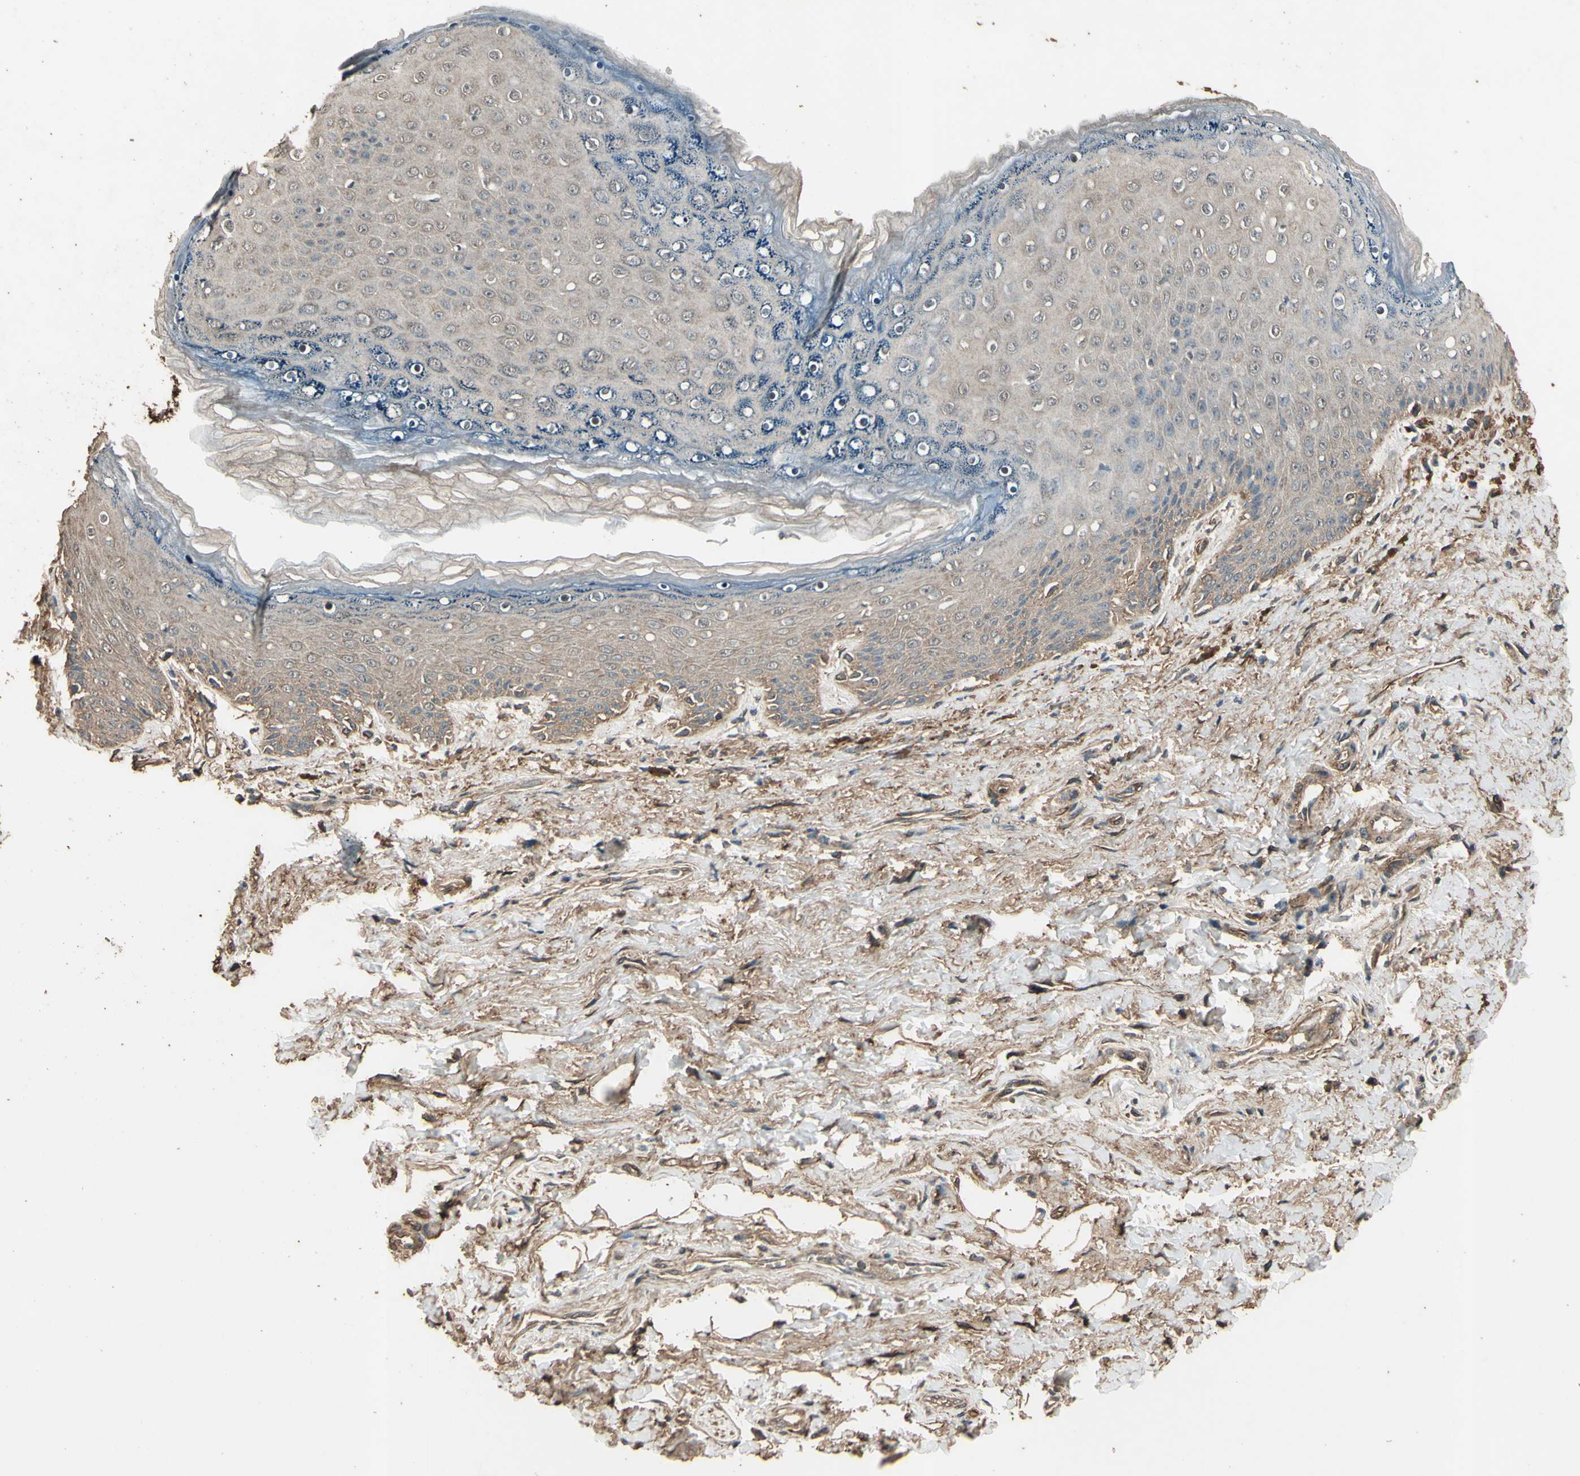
{"staining": {"intensity": "weak", "quantity": ">75%", "location": "cytoplasmic/membranous"}, "tissue": "skin", "cell_type": "Epidermal cells", "image_type": "normal", "snomed": [{"axis": "morphology", "description": "Normal tissue, NOS"}, {"axis": "topography", "description": "Anal"}], "caption": "Weak cytoplasmic/membranous expression for a protein is identified in approximately >75% of epidermal cells of normal skin using immunohistochemistry.", "gene": "TSPO", "patient": {"sex": "female", "age": 46}}